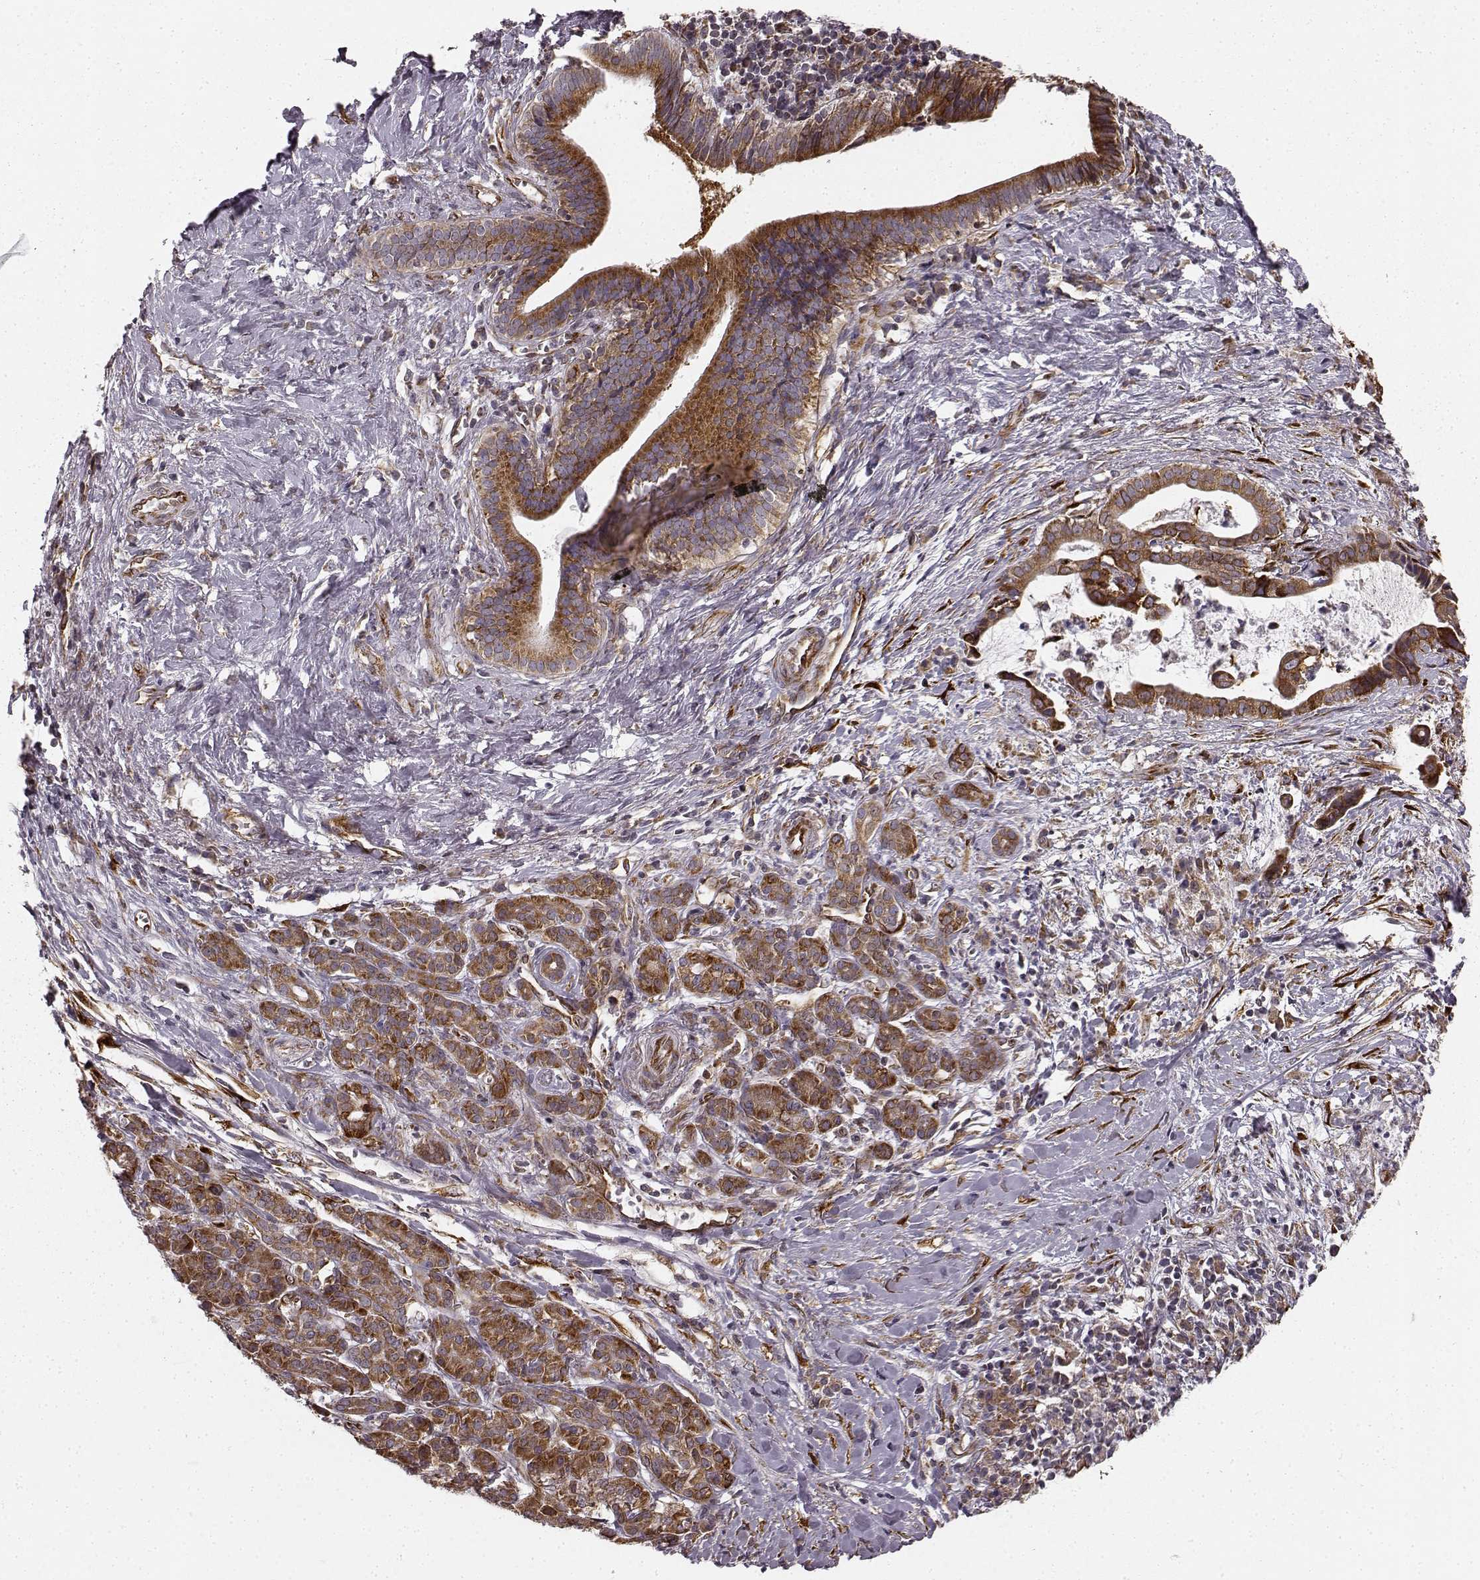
{"staining": {"intensity": "moderate", "quantity": ">75%", "location": "cytoplasmic/membranous"}, "tissue": "pancreatic cancer", "cell_type": "Tumor cells", "image_type": "cancer", "snomed": [{"axis": "morphology", "description": "Adenocarcinoma, NOS"}, {"axis": "topography", "description": "Pancreas"}], "caption": "Immunohistochemistry (IHC) of pancreatic adenocarcinoma demonstrates medium levels of moderate cytoplasmic/membranous expression in approximately >75% of tumor cells.", "gene": "TMEM14A", "patient": {"sex": "male", "age": 61}}